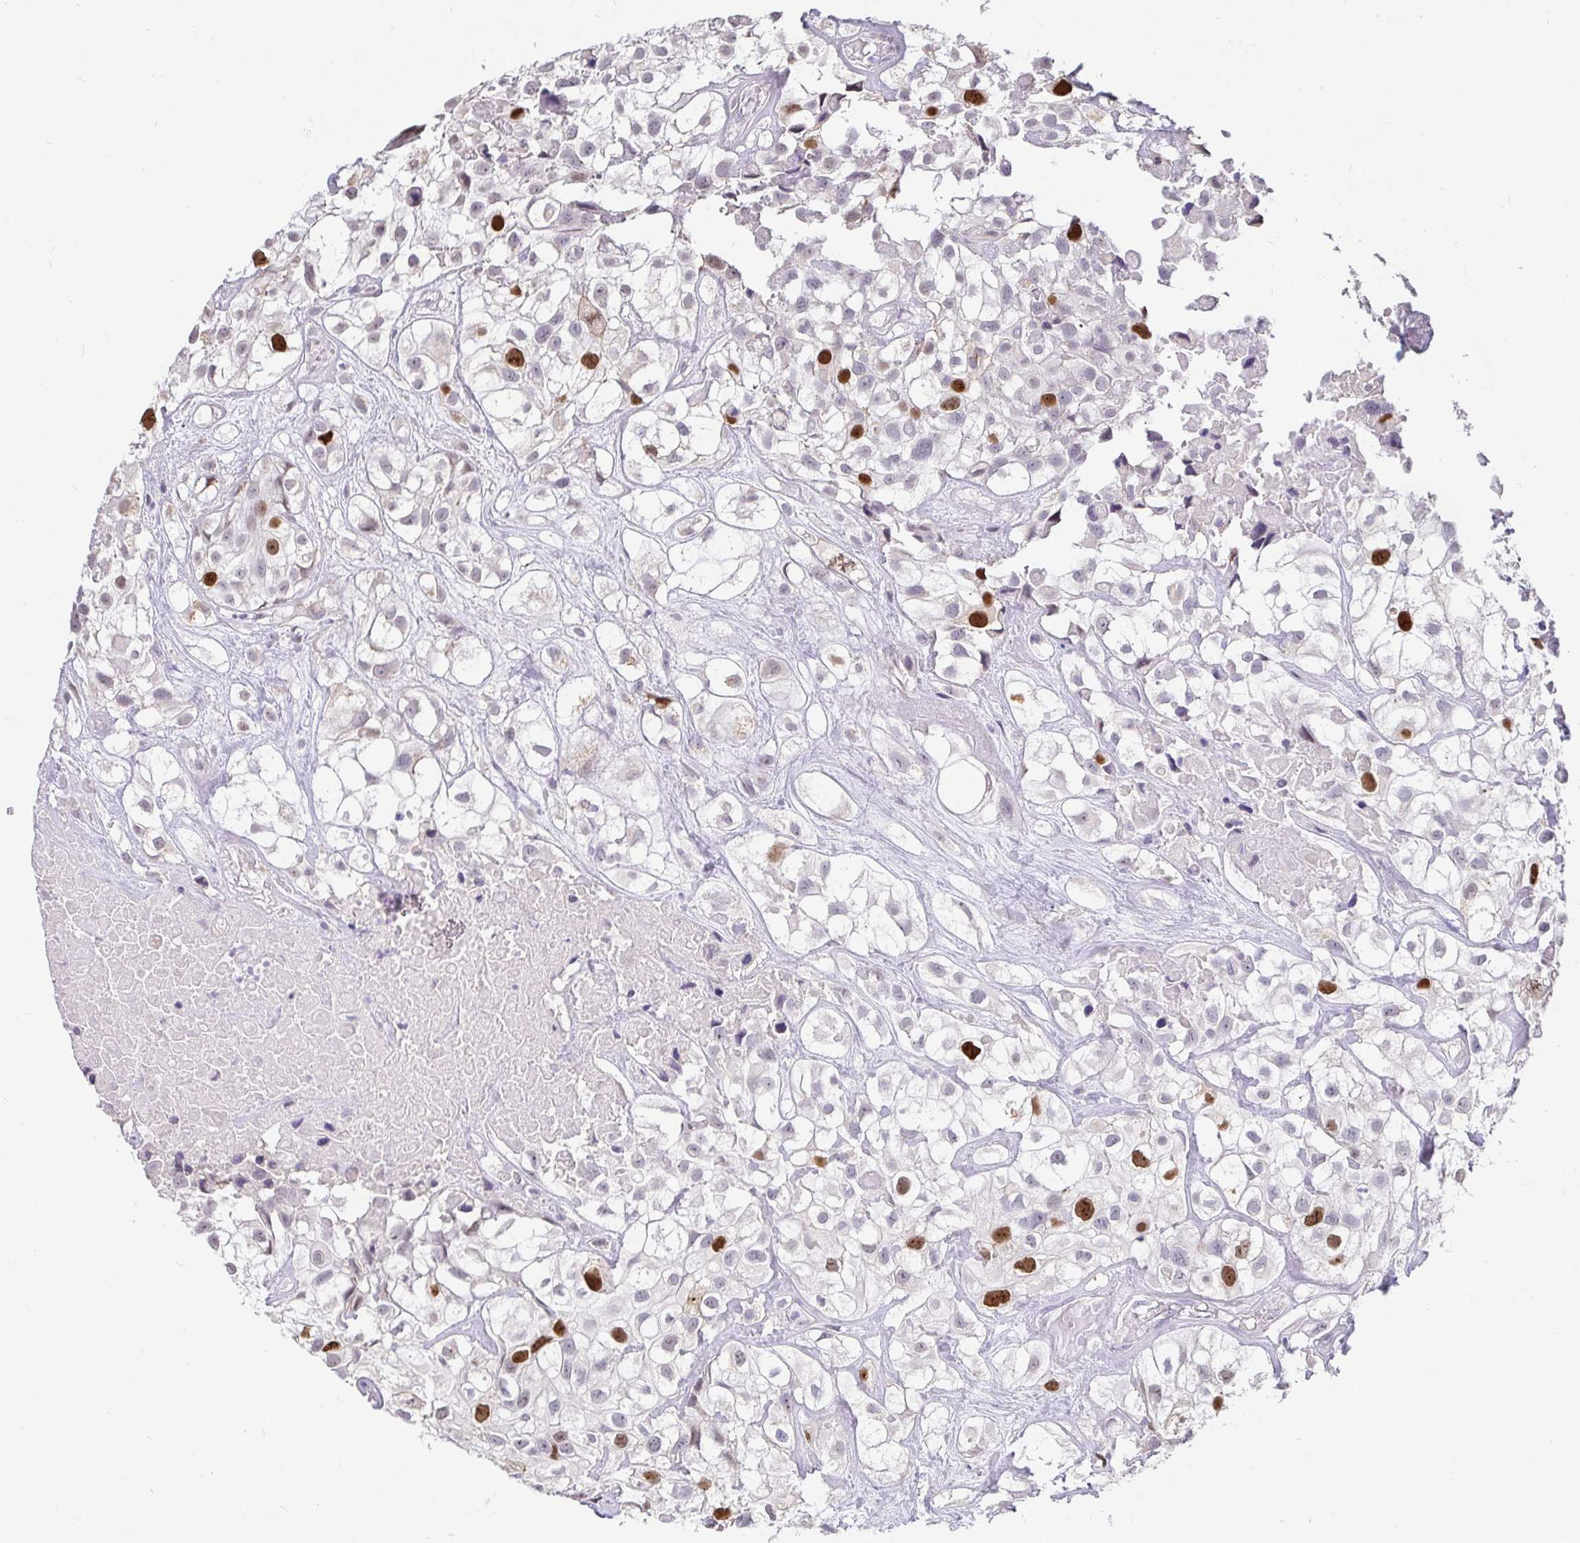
{"staining": {"intensity": "strong", "quantity": "<25%", "location": "nuclear"}, "tissue": "urothelial cancer", "cell_type": "Tumor cells", "image_type": "cancer", "snomed": [{"axis": "morphology", "description": "Urothelial carcinoma, High grade"}, {"axis": "topography", "description": "Urinary bladder"}], "caption": "Immunohistochemistry photomicrograph of human high-grade urothelial carcinoma stained for a protein (brown), which shows medium levels of strong nuclear staining in about <25% of tumor cells.", "gene": "ANLN", "patient": {"sex": "male", "age": 56}}